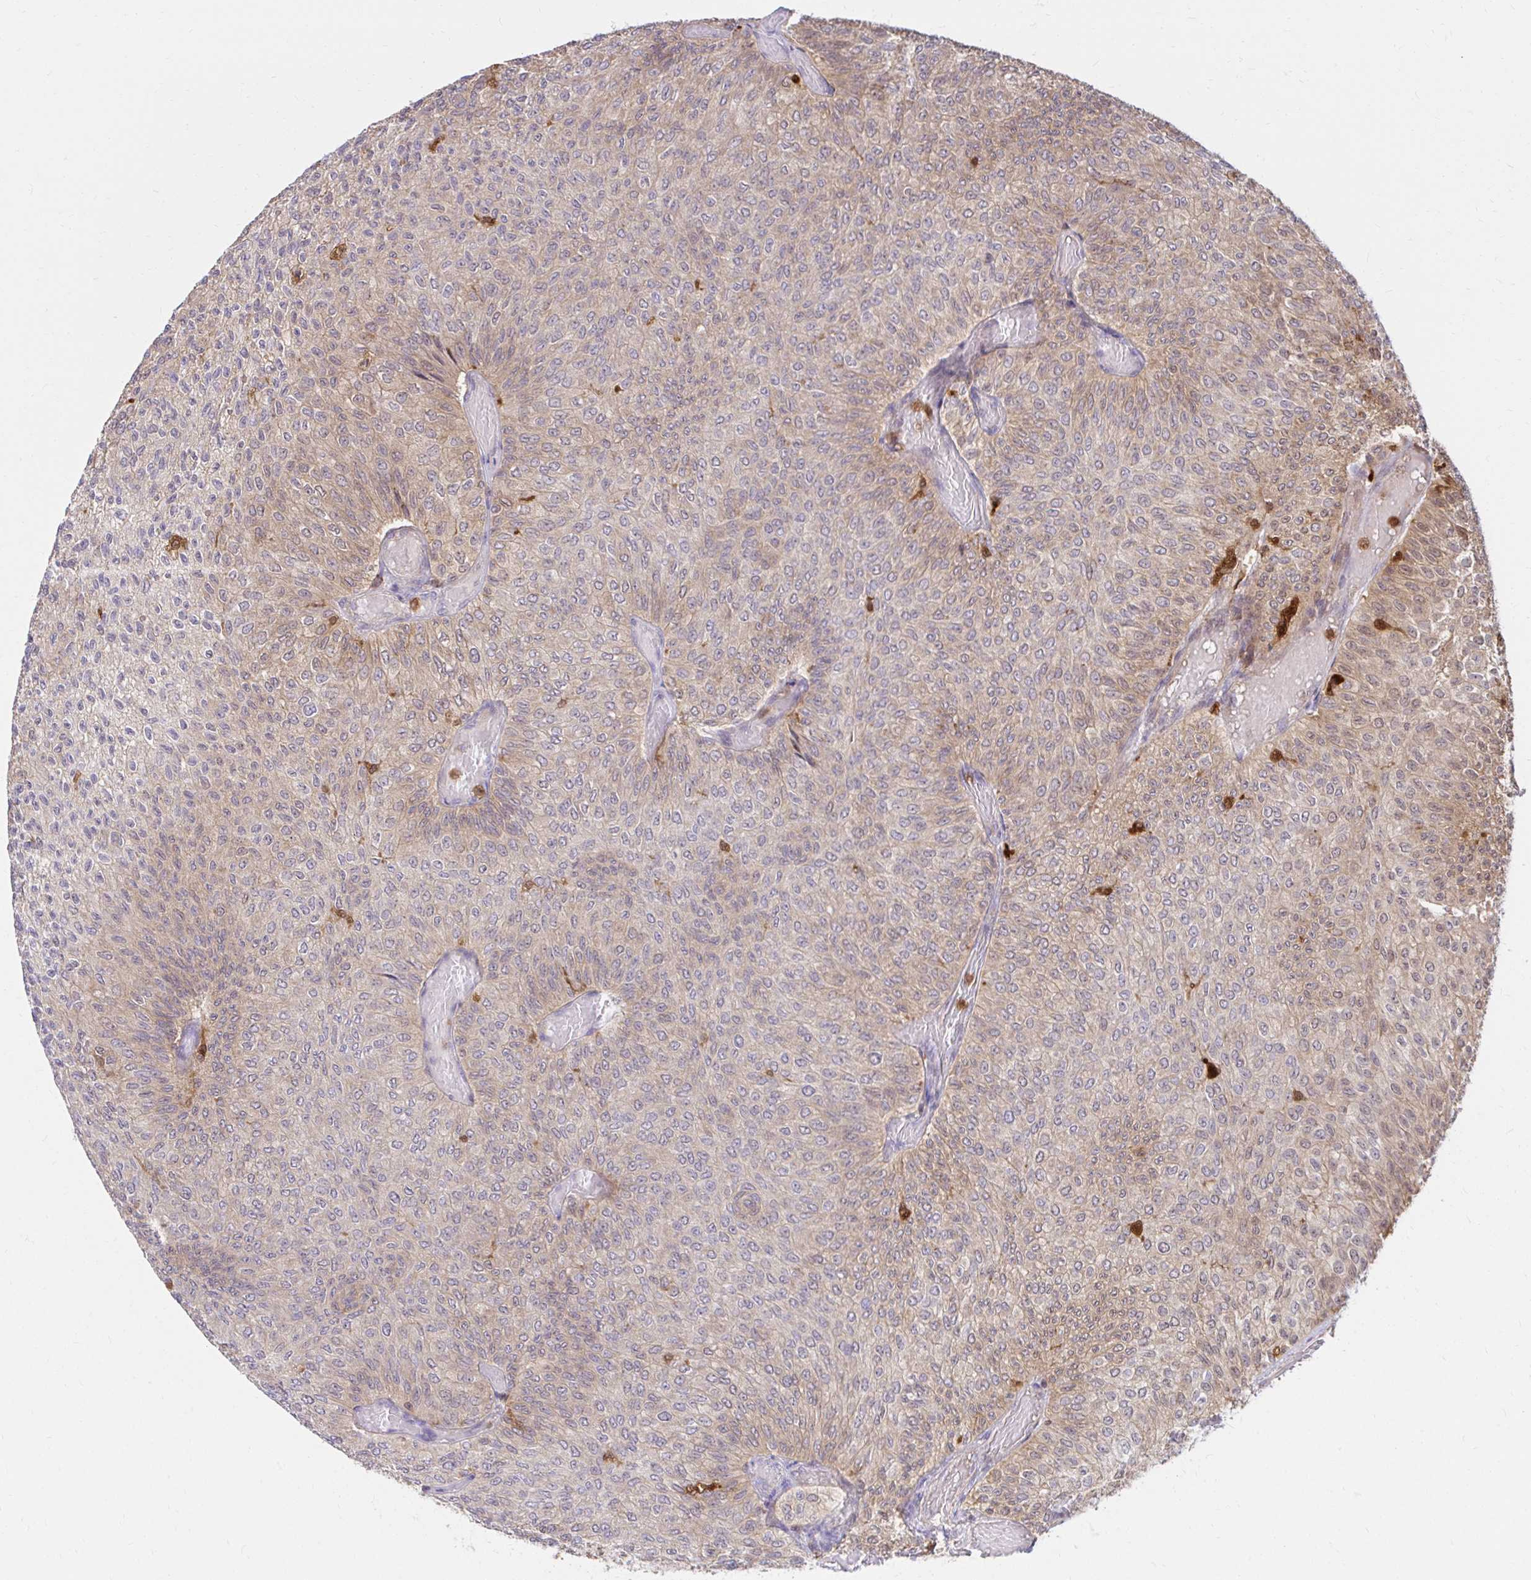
{"staining": {"intensity": "weak", "quantity": "<25%", "location": "cytoplasmic/membranous"}, "tissue": "urothelial cancer", "cell_type": "Tumor cells", "image_type": "cancer", "snomed": [{"axis": "morphology", "description": "Urothelial carcinoma, Low grade"}, {"axis": "topography", "description": "Urinary bladder"}], "caption": "DAB immunohistochemical staining of urothelial cancer displays no significant expression in tumor cells.", "gene": "PYCARD", "patient": {"sex": "male", "age": 78}}